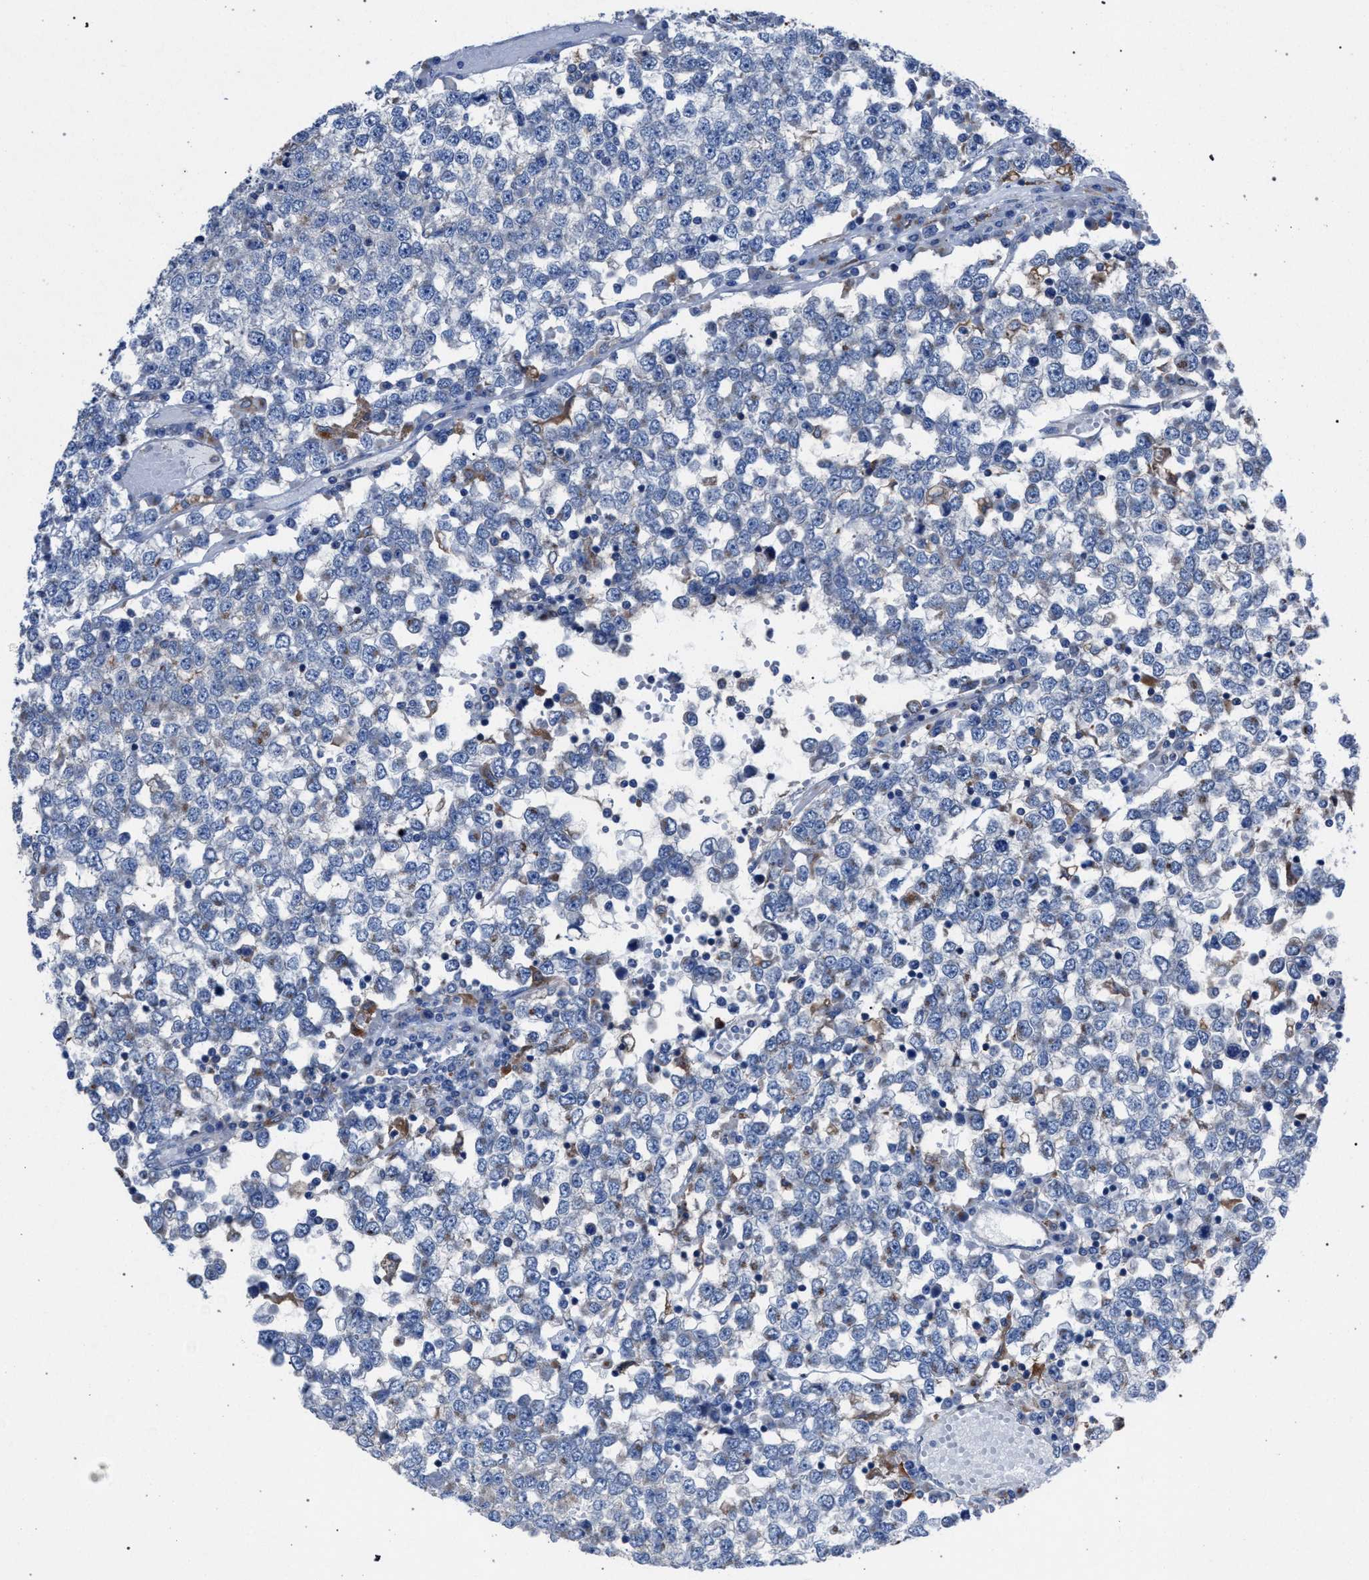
{"staining": {"intensity": "negative", "quantity": "none", "location": "none"}, "tissue": "testis cancer", "cell_type": "Tumor cells", "image_type": "cancer", "snomed": [{"axis": "morphology", "description": "Seminoma, NOS"}, {"axis": "topography", "description": "Testis"}], "caption": "DAB (3,3'-diaminobenzidine) immunohistochemical staining of human testis seminoma displays no significant expression in tumor cells.", "gene": "ATP6V0A1", "patient": {"sex": "male", "age": 65}}